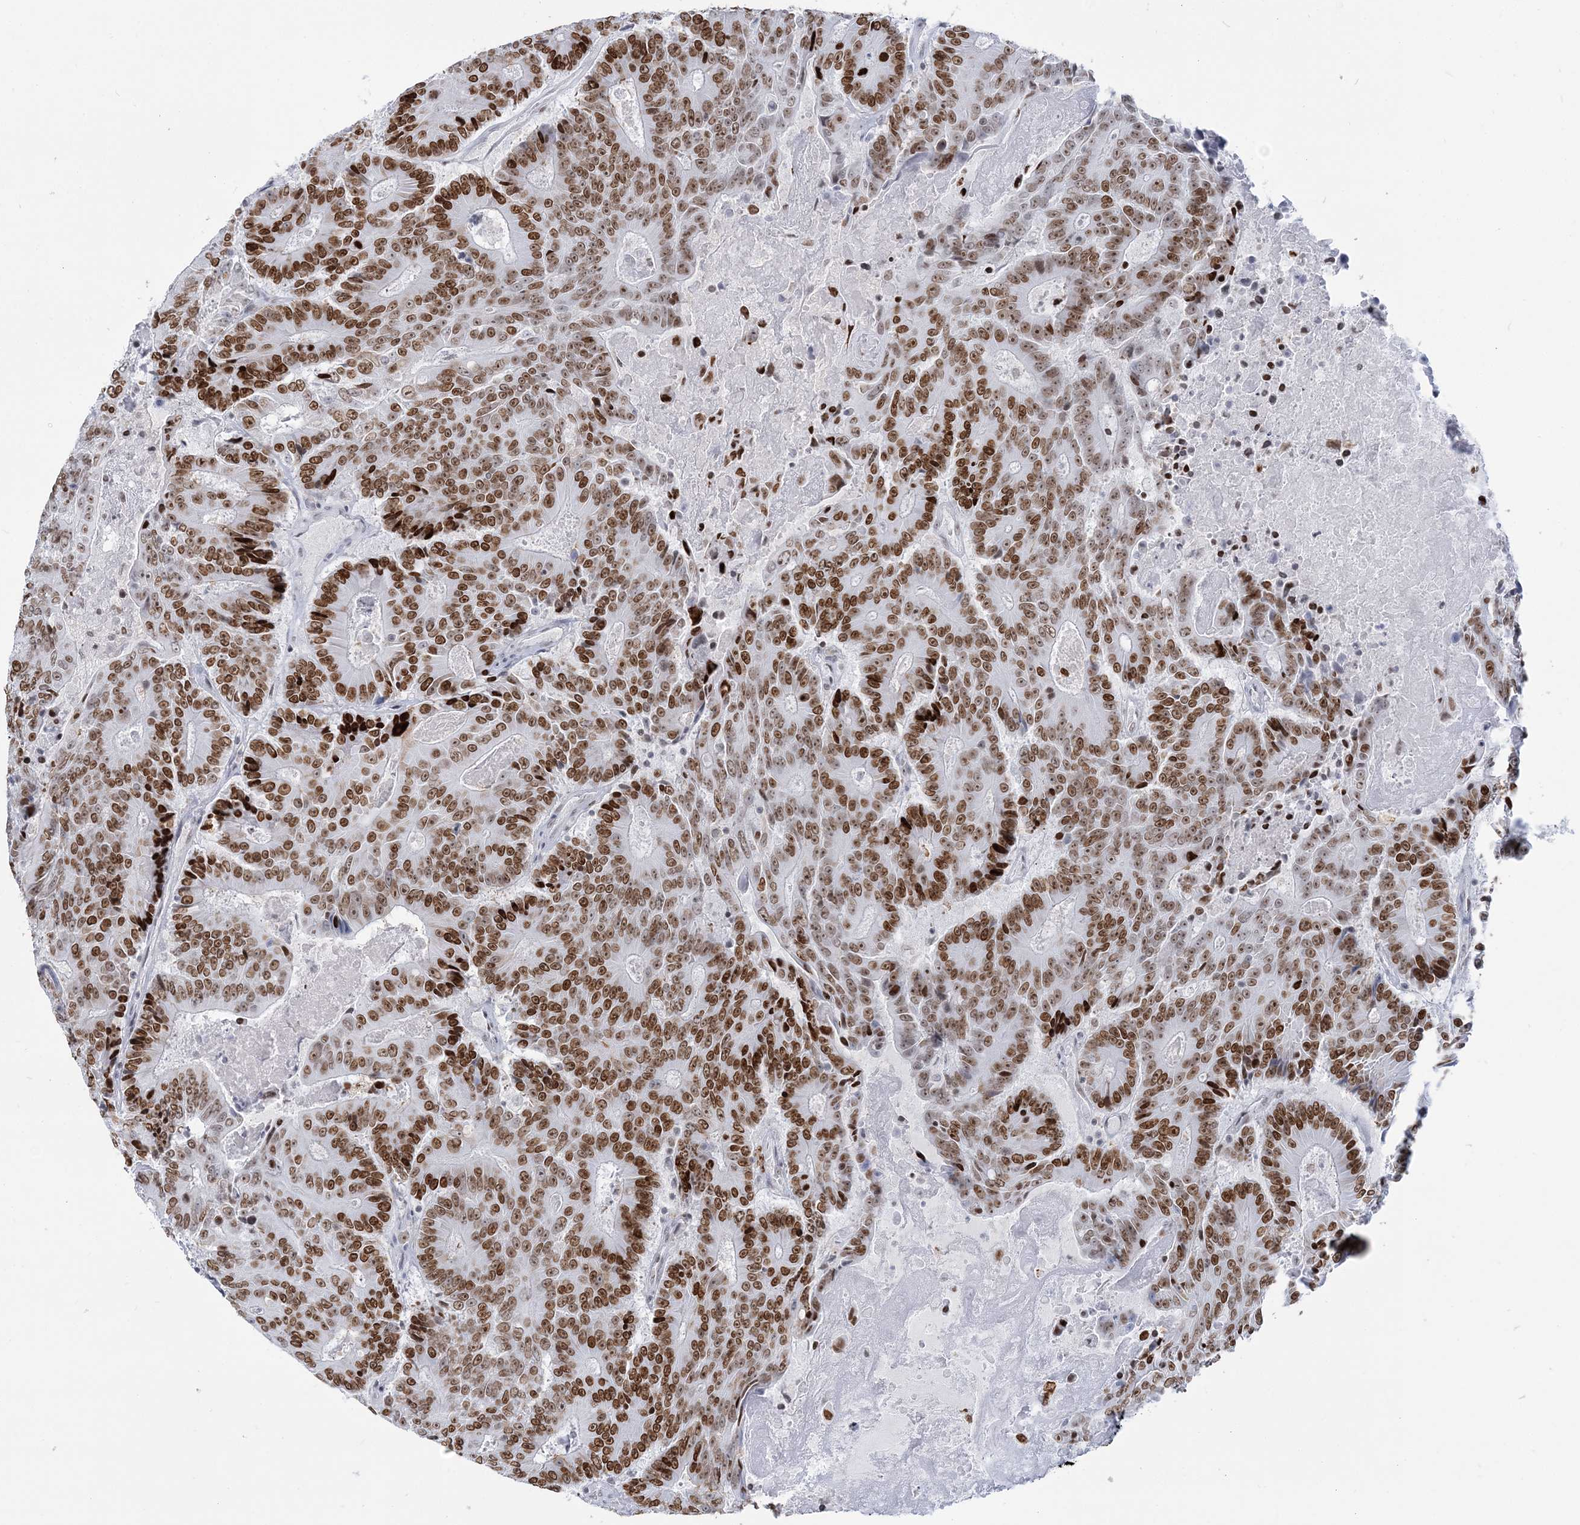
{"staining": {"intensity": "strong", "quantity": ">75%", "location": "nuclear"}, "tissue": "colorectal cancer", "cell_type": "Tumor cells", "image_type": "cancer", "snomed": [{"axis": "morphology", "description": "Adenocarcinoma, NOS"}, {"axis": "topography", "description": "Colon"}], "caption": "Colorectal adenocarcinoma was stained to show a protein in brown. There is high levels of strong nuclear staining in approximately >75% of tumor cells.", "gene": "DDX21", "patient": {"sex": "male", "age": 83}}